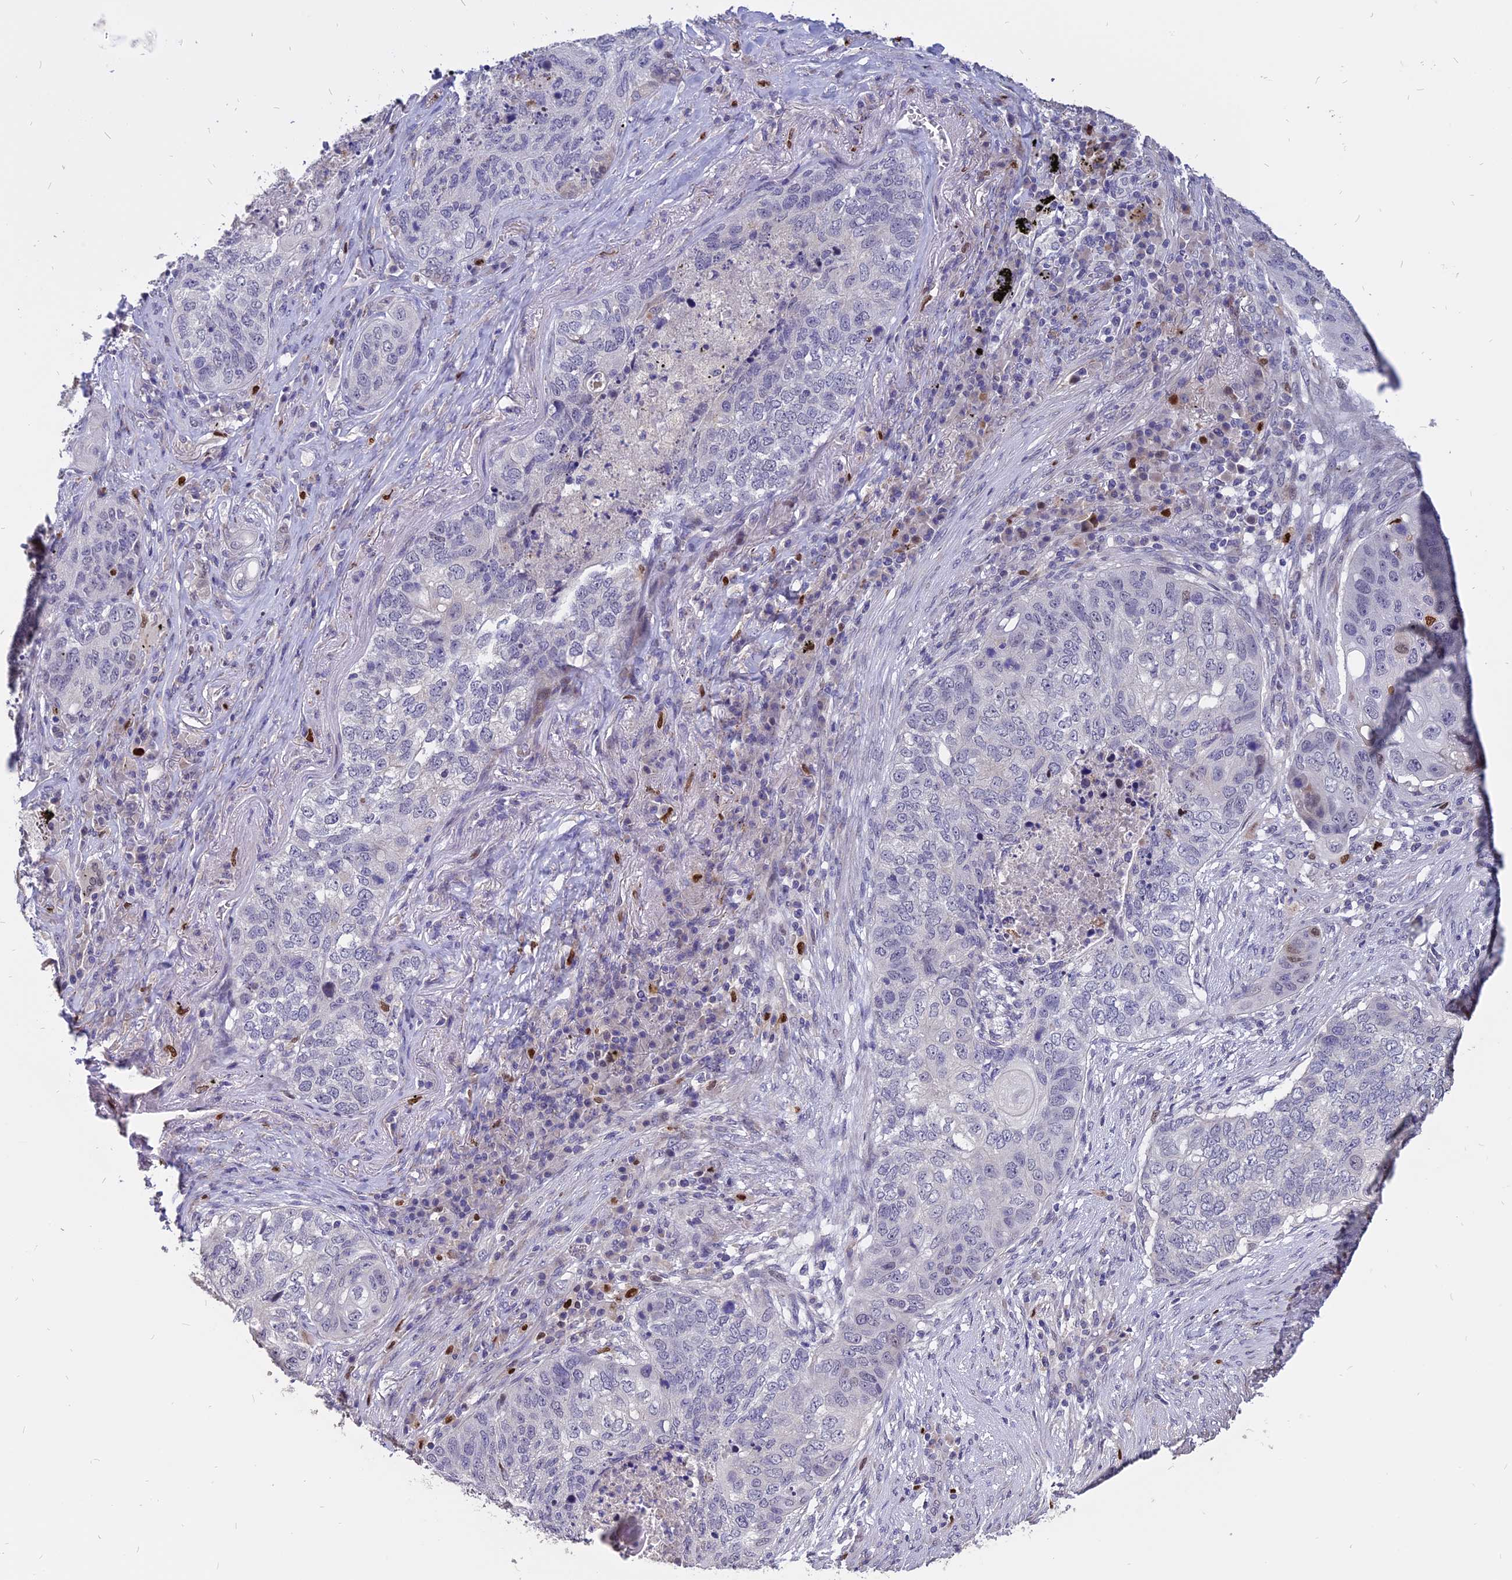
{"staining": {"intensity": "negative", "quantity": "none", "location": "none"}, "tissue": "lung cancer", "cell_type": "Tumor cells", "image_type": "cancer", "snomed": [{"axis": "morphology", "description": "Squamous cell carcinoma, NOS"}, {"axis": "topography", "description": "Lung"}], "caption": "Tumor cells show no significant staining in squamous cell carcinoma (lung).", "gene": "TMEM263", "patient": {"sex": "female", "age": 63}}